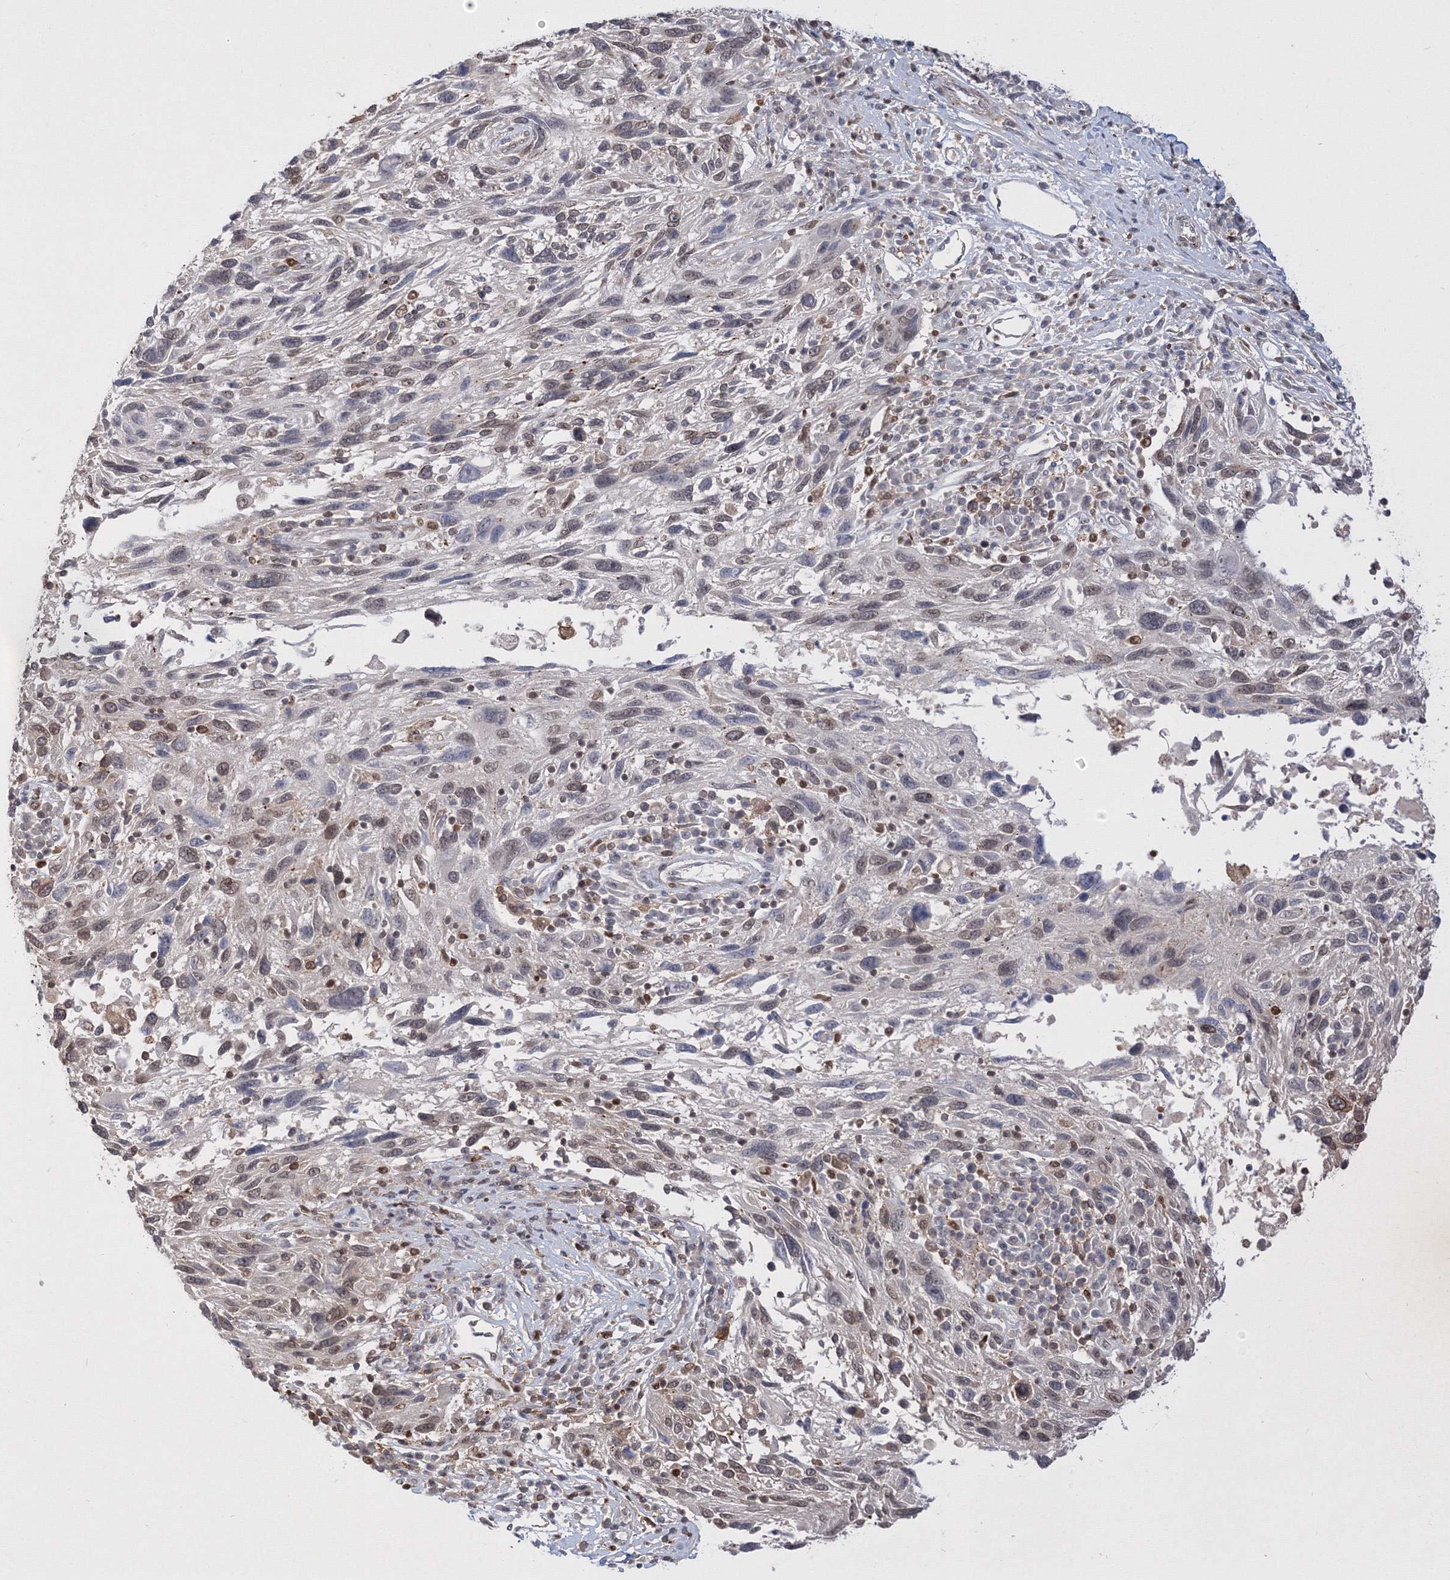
{"staining": {"intensity": "weak", "quantity": "<25%", "location": "nuclear"}, "tissue": "melanoma", "cell_type": "Tumor cells", "image_type": "cancer", "snomed": [{"axis": "morphology", "description": "Malignant melanoma, NOS"}, {"axis": "topography", "description": "Skin"}], "caption": "DAB (3,3'-diaminobenzidine) immunohistochemical staining of human malignant melanoma shows no significant positivity in tumor cells.", "gene": "TMEM50B", "patient": {"sex": "male", "age": 53}}